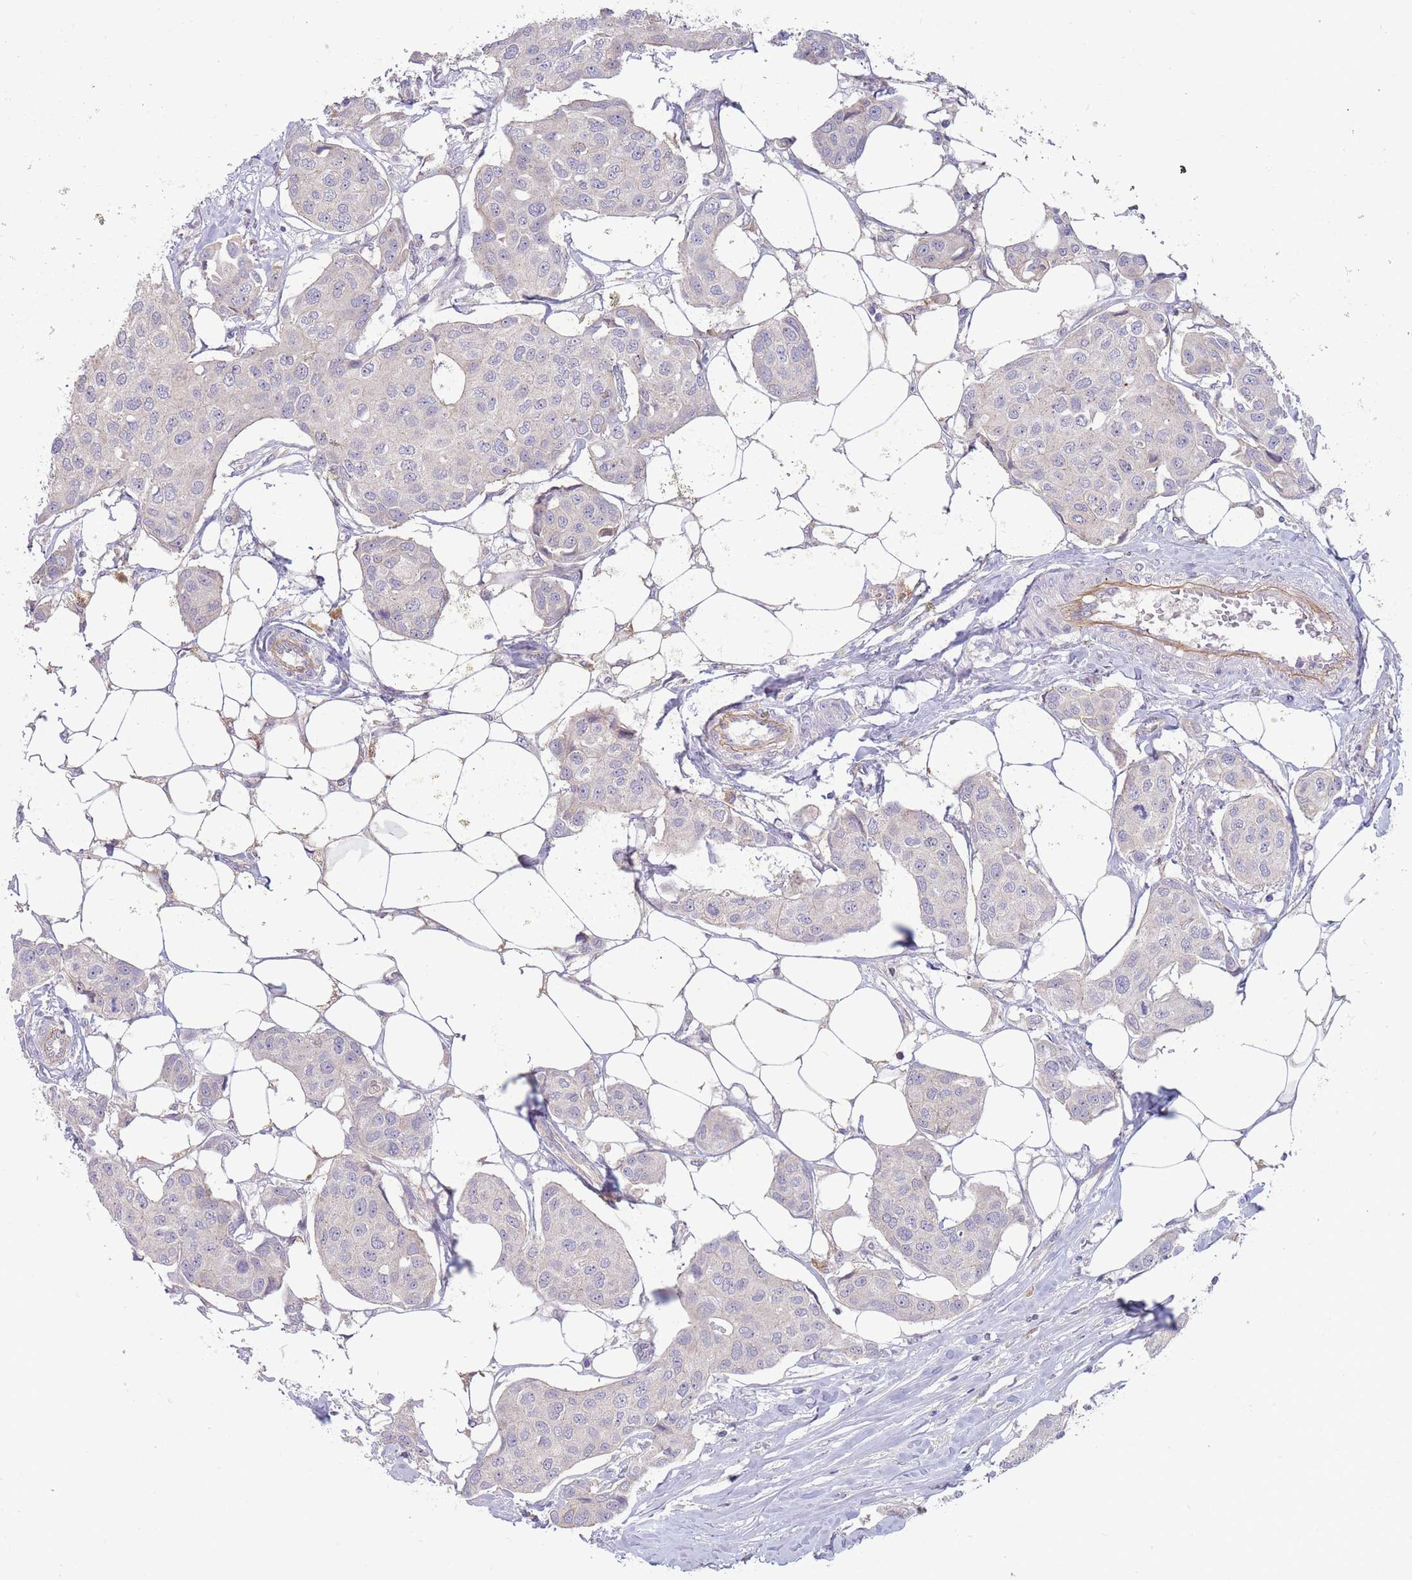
{"staining": {"intensity": "weak", "quantity": "<25%", "location": "cytoplasmic/membranous"}, "tissue": "breast cancer", "cell_type": "Tumor cells", "image_type": "cancer", "snomed": [{"axis": "morphology", "description": "Duct carcinoma"}, {"axis": "topography", "description": "Breast"}, {"axis": "topography", "description": "Lymph node"}], "caption": "High power microscopy micrograph of an immunohistochemistry (IHC) micrograph of invasive ductal carcinoma (breast), revealing no significant staining in tumor cells.", "gene": "NDUFAF5", "patient": {"sex": "female", "age": 80}}